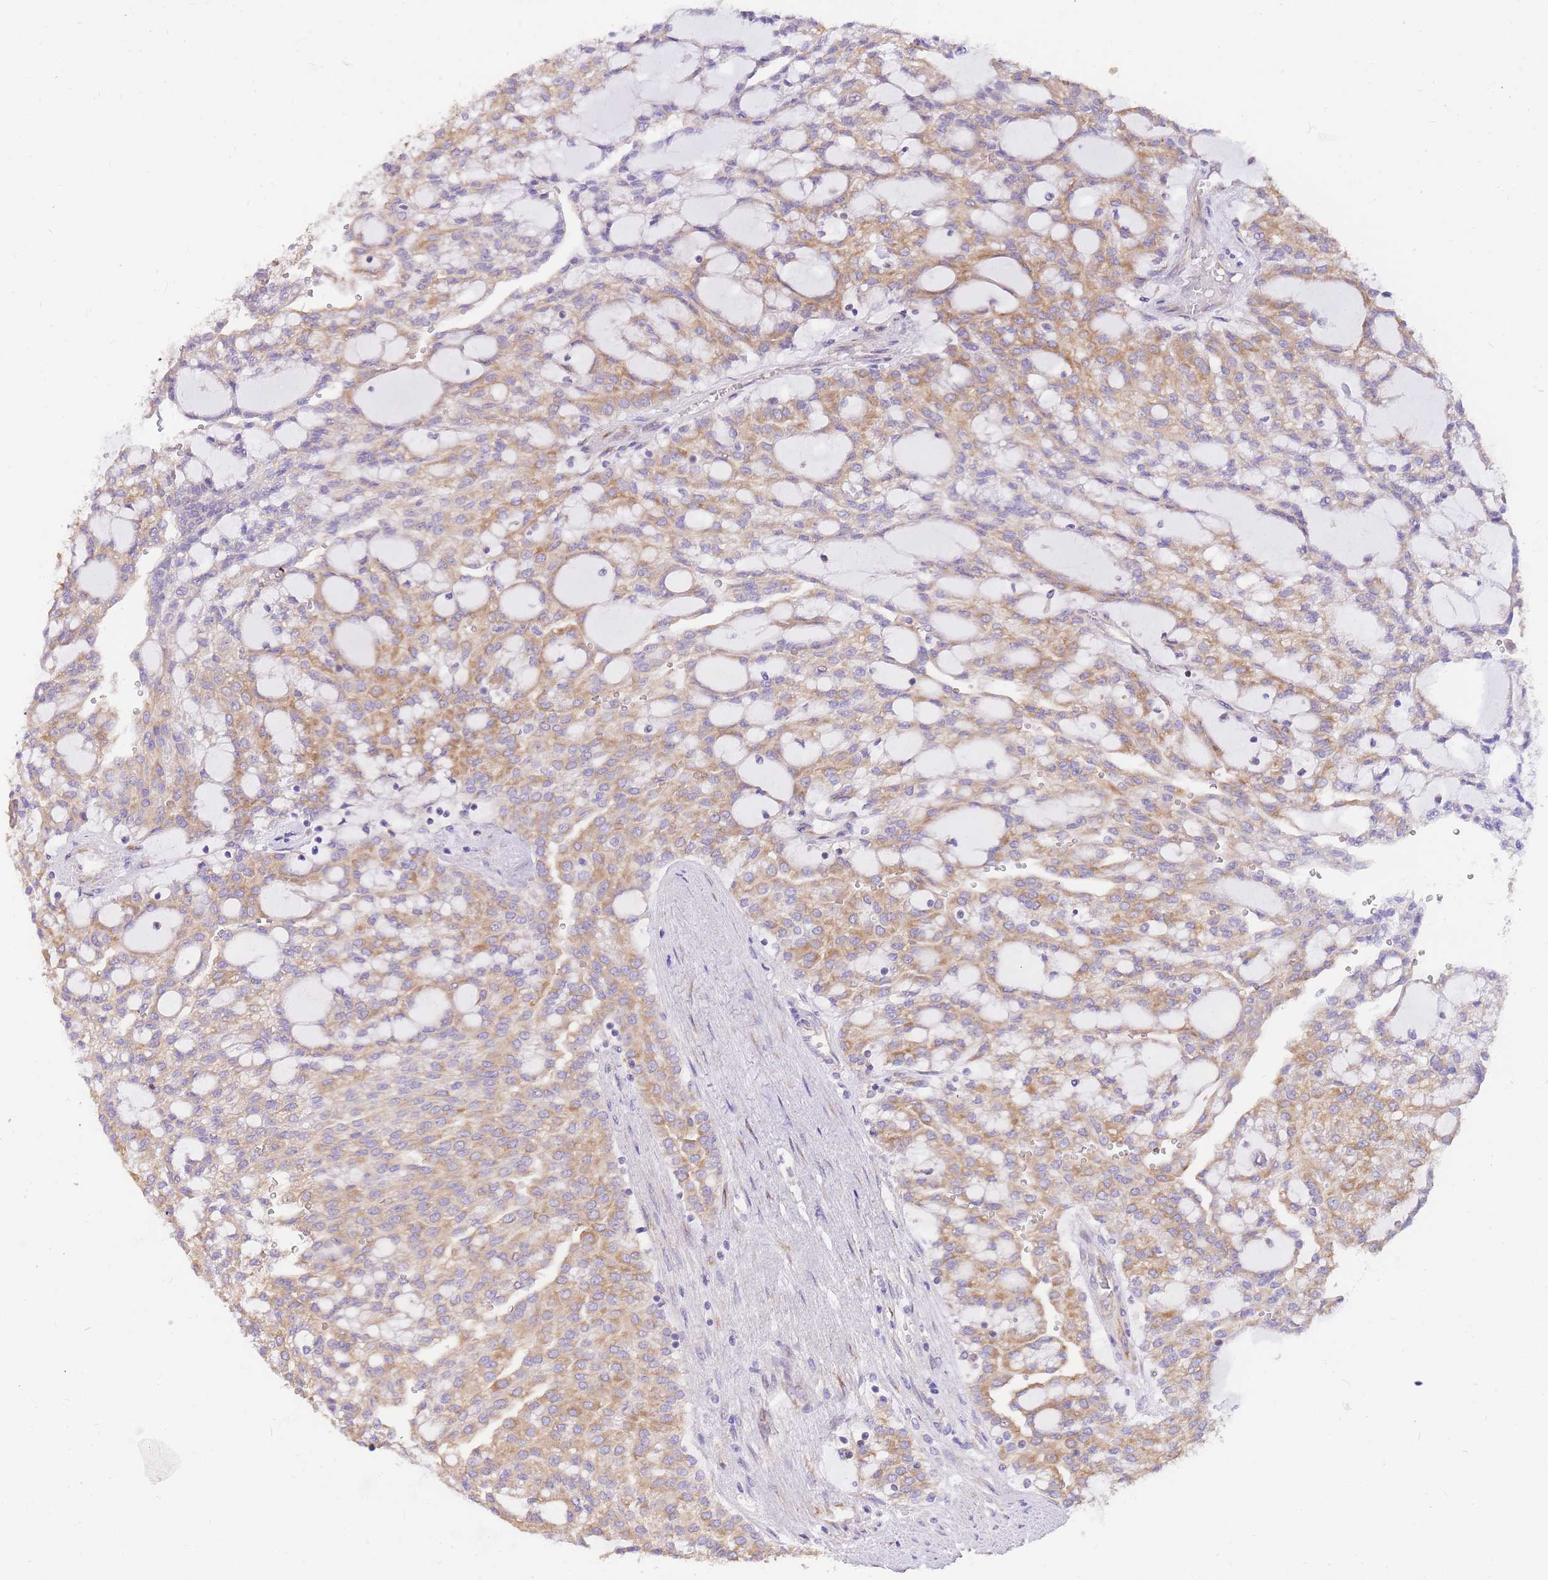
{"staining": {"intensity": "weak", "quantity": ">75%", "location": "cytoplasmic/membranous"}, "tissue": "renal cancer", "cell_type": "Tumor cells", "image_type": "cancer", "snomed": [{"axis": "morphology", "description": "Adenocarcinoma, NOS"}, {"axis": "topography", "description": "Kidney"}], "caption": "Immunohistochemical staining of human renal cancer (adenocarcinoma) reveals low levels of weak cytoplasmic/membranous protein positivity in approximately >75% of tumor cells.", "gene": "GBP7", "patient": {"sex": "male", "age": 63}}